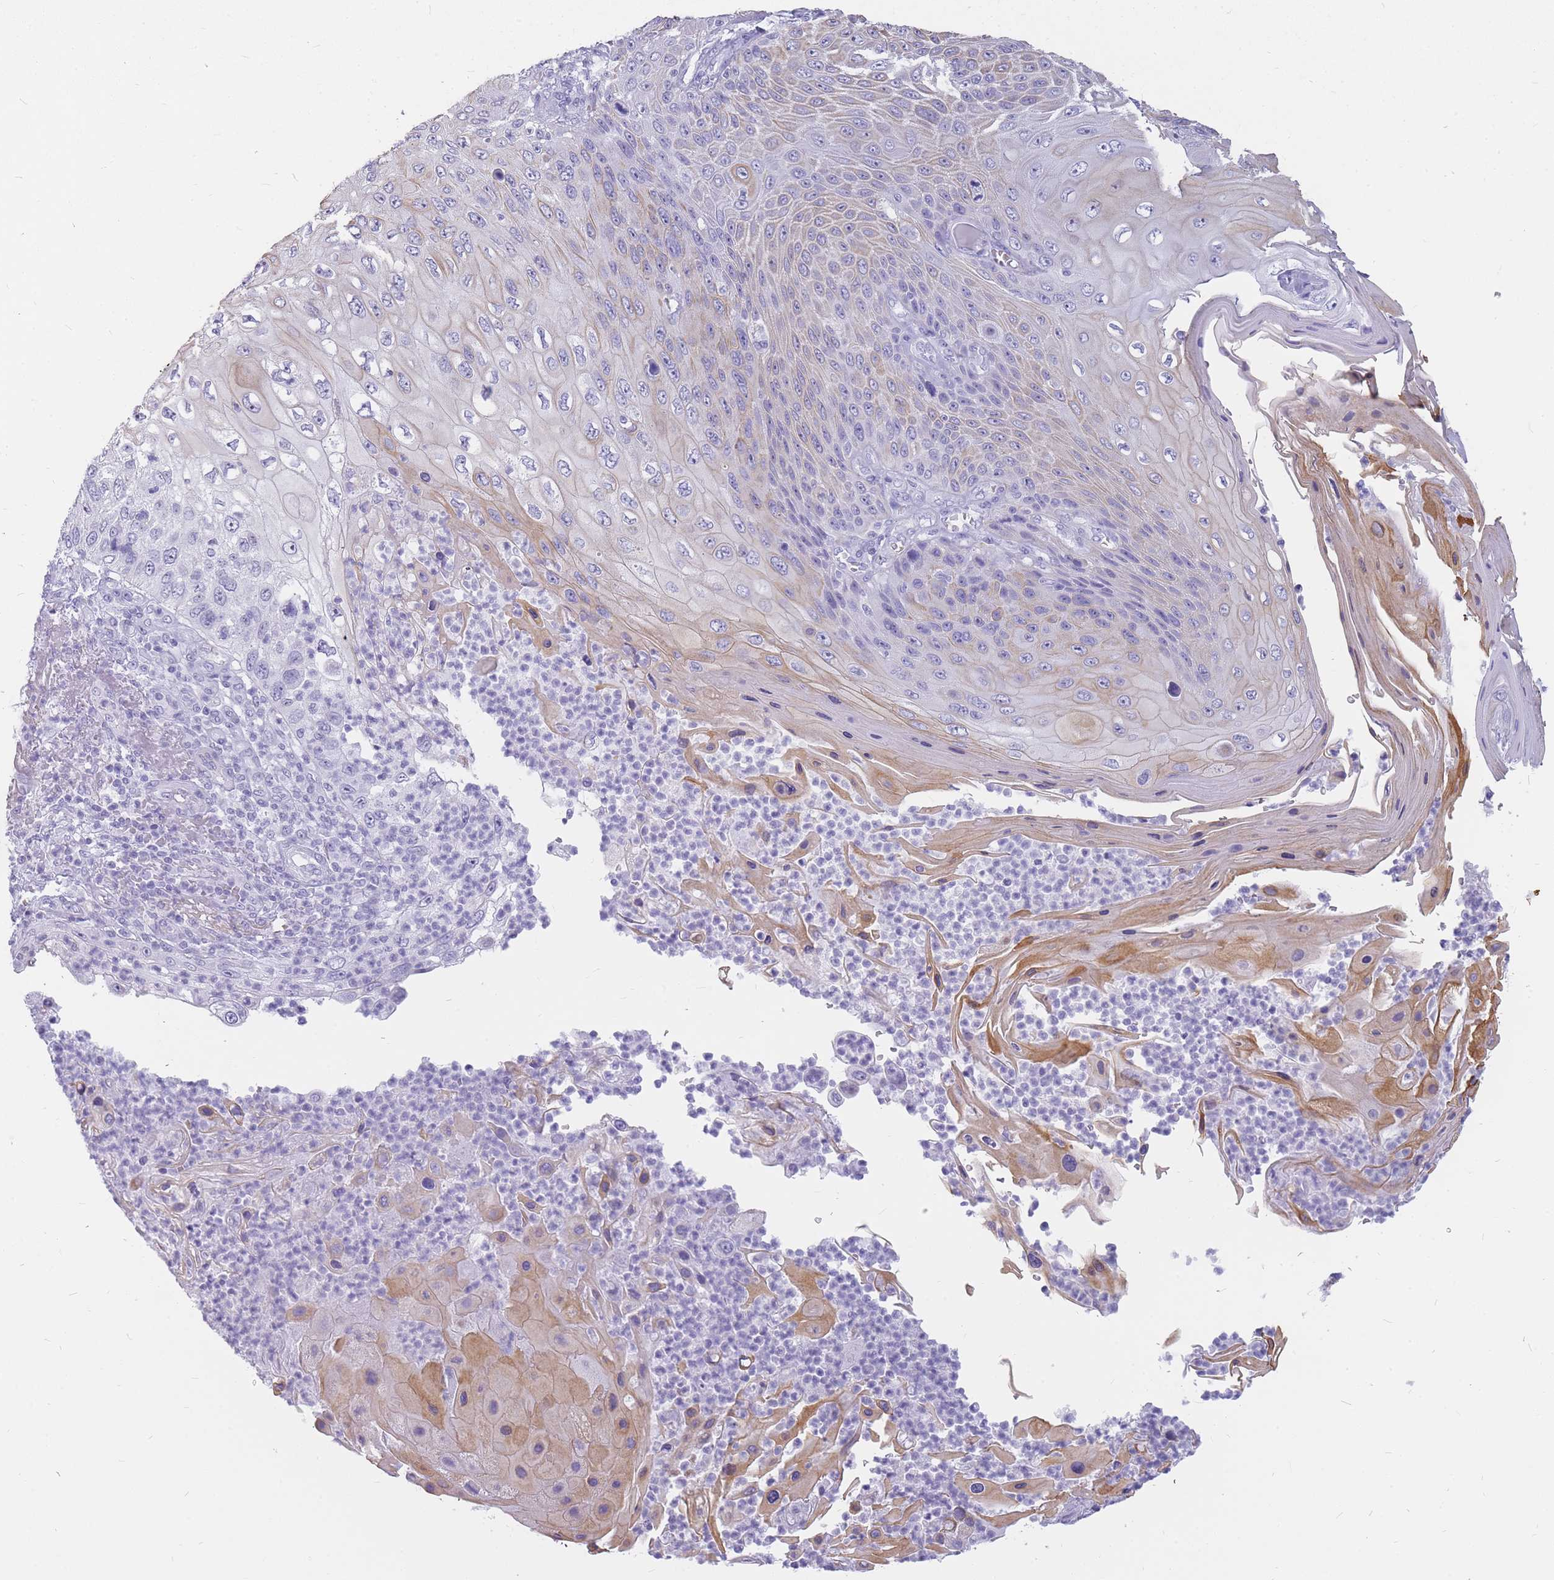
{"staining": {"intensity": "moderate", "quantity": "<25%", "location": "cytoplasmic/membranous"}, "tissue": "skin cancer", "cell_type": "Tumor cells", "image_type": "cancer", "snomed": [{"axis": "morphology", "description": "Squamous cell carcinoma, NOS"}, {"axis": "topography", "description": "Skin"}], "caption": "Moderate cytoplasmic/membranous expression is appreciated in about <25% of tumor cells in skin squamous cell carcinoma.", "gene": "INS", "patient": {"sex": "female", "age": 88}}